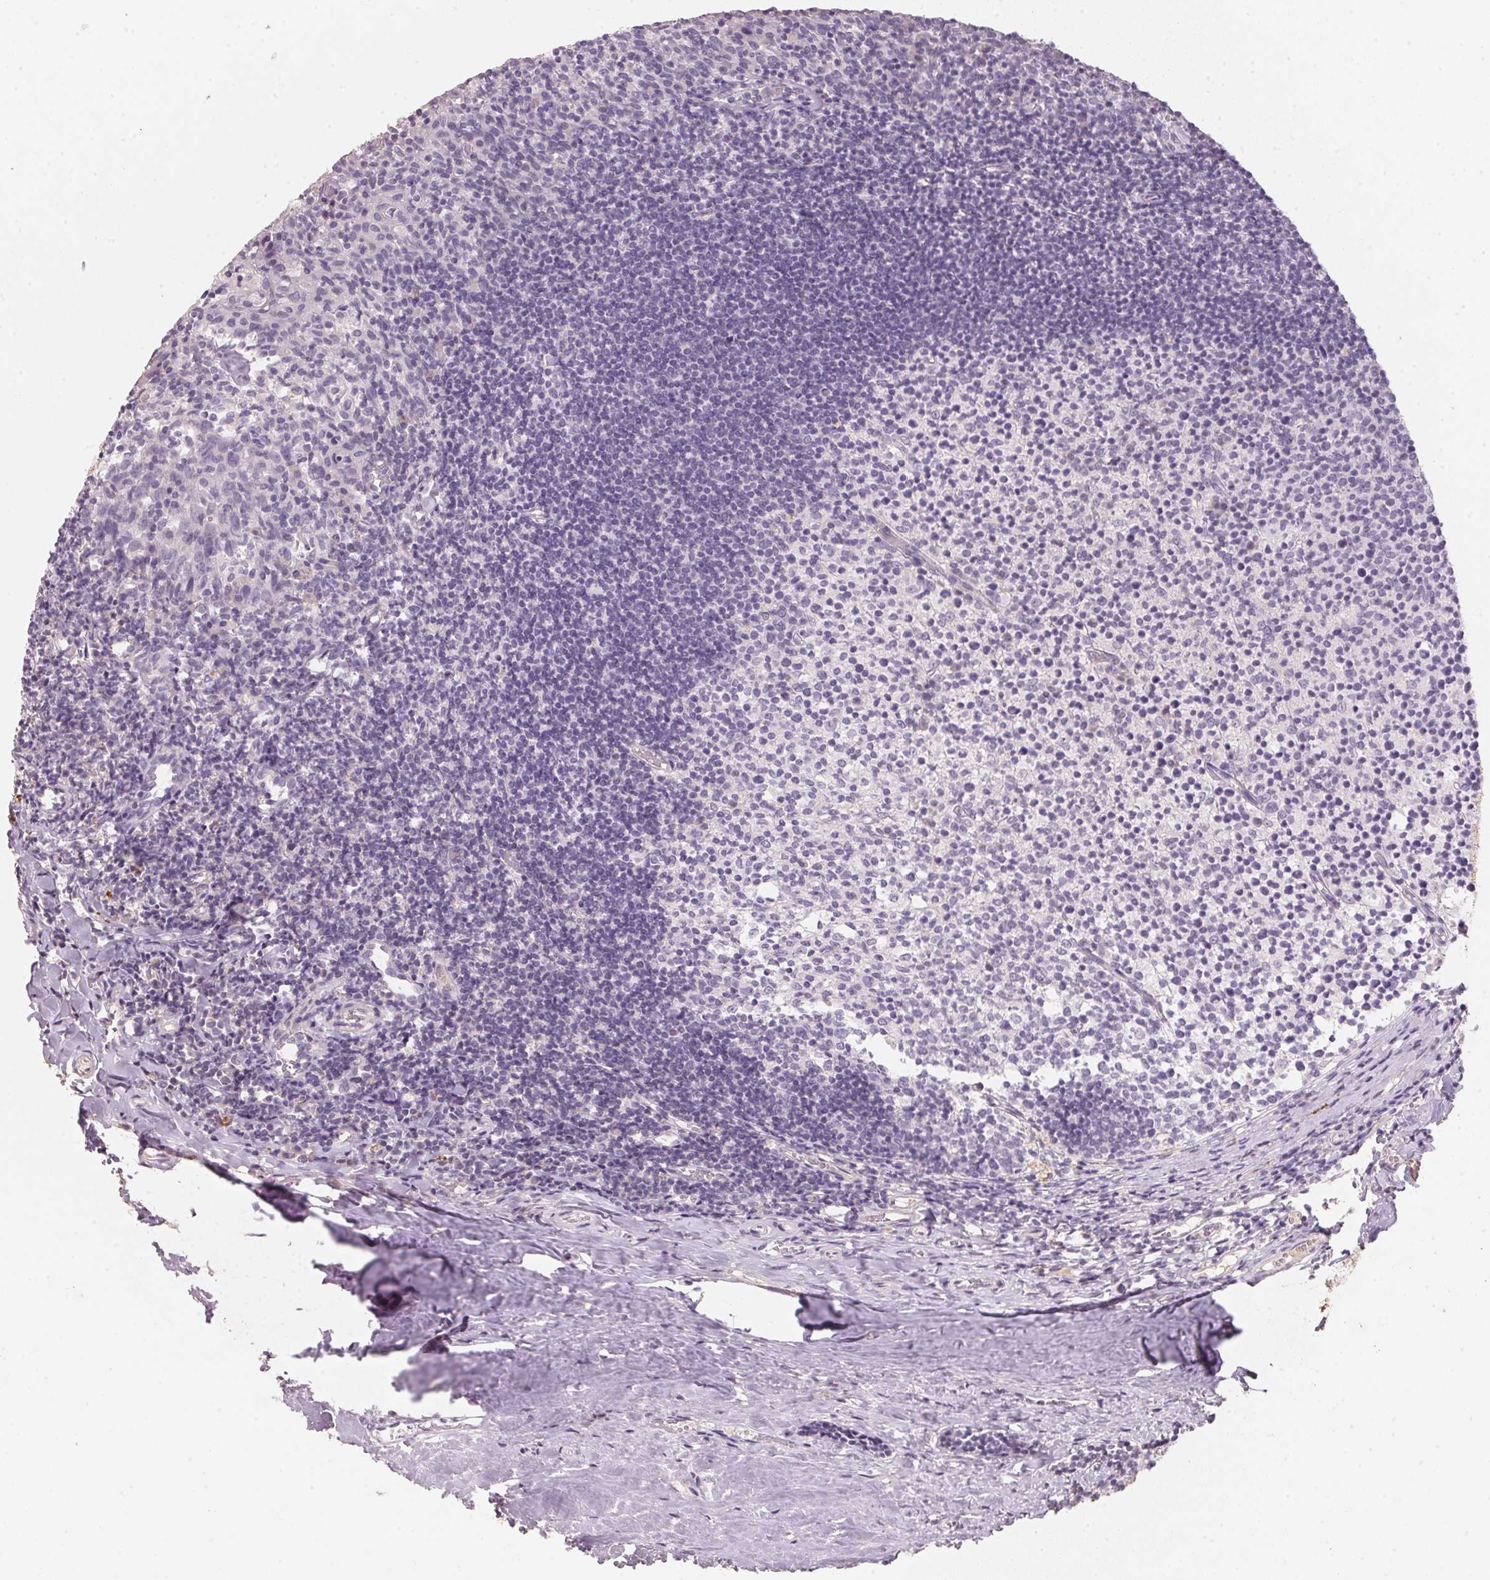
{"staining": {"intensity": "negative", "quantity": "none", "location": "none"}, "tissue": "tonsil", "cell_type": "Germinal center cells", "image_type": "normal", "snomed": [{"axis": "morphology", "description": "Normal tissue, NOS"}, {"axis": "topography", "description": "Tonsil"}], "caption": "This micrograph is of unremarkable tonsil stained with immunohistochemistry (IHC) to label a protein in brown with the nuclei are counter-stained blue. There is no staining in germinal center cells. (Stains: DAB (3,3'-diaminobenzidine) immunohistochemistry with hematoxylin counter stain, Microscopy: brightfield microscopy at high magnification).", "gene": "CXCL5", "patient": {"sex": "female", "age": 10}}